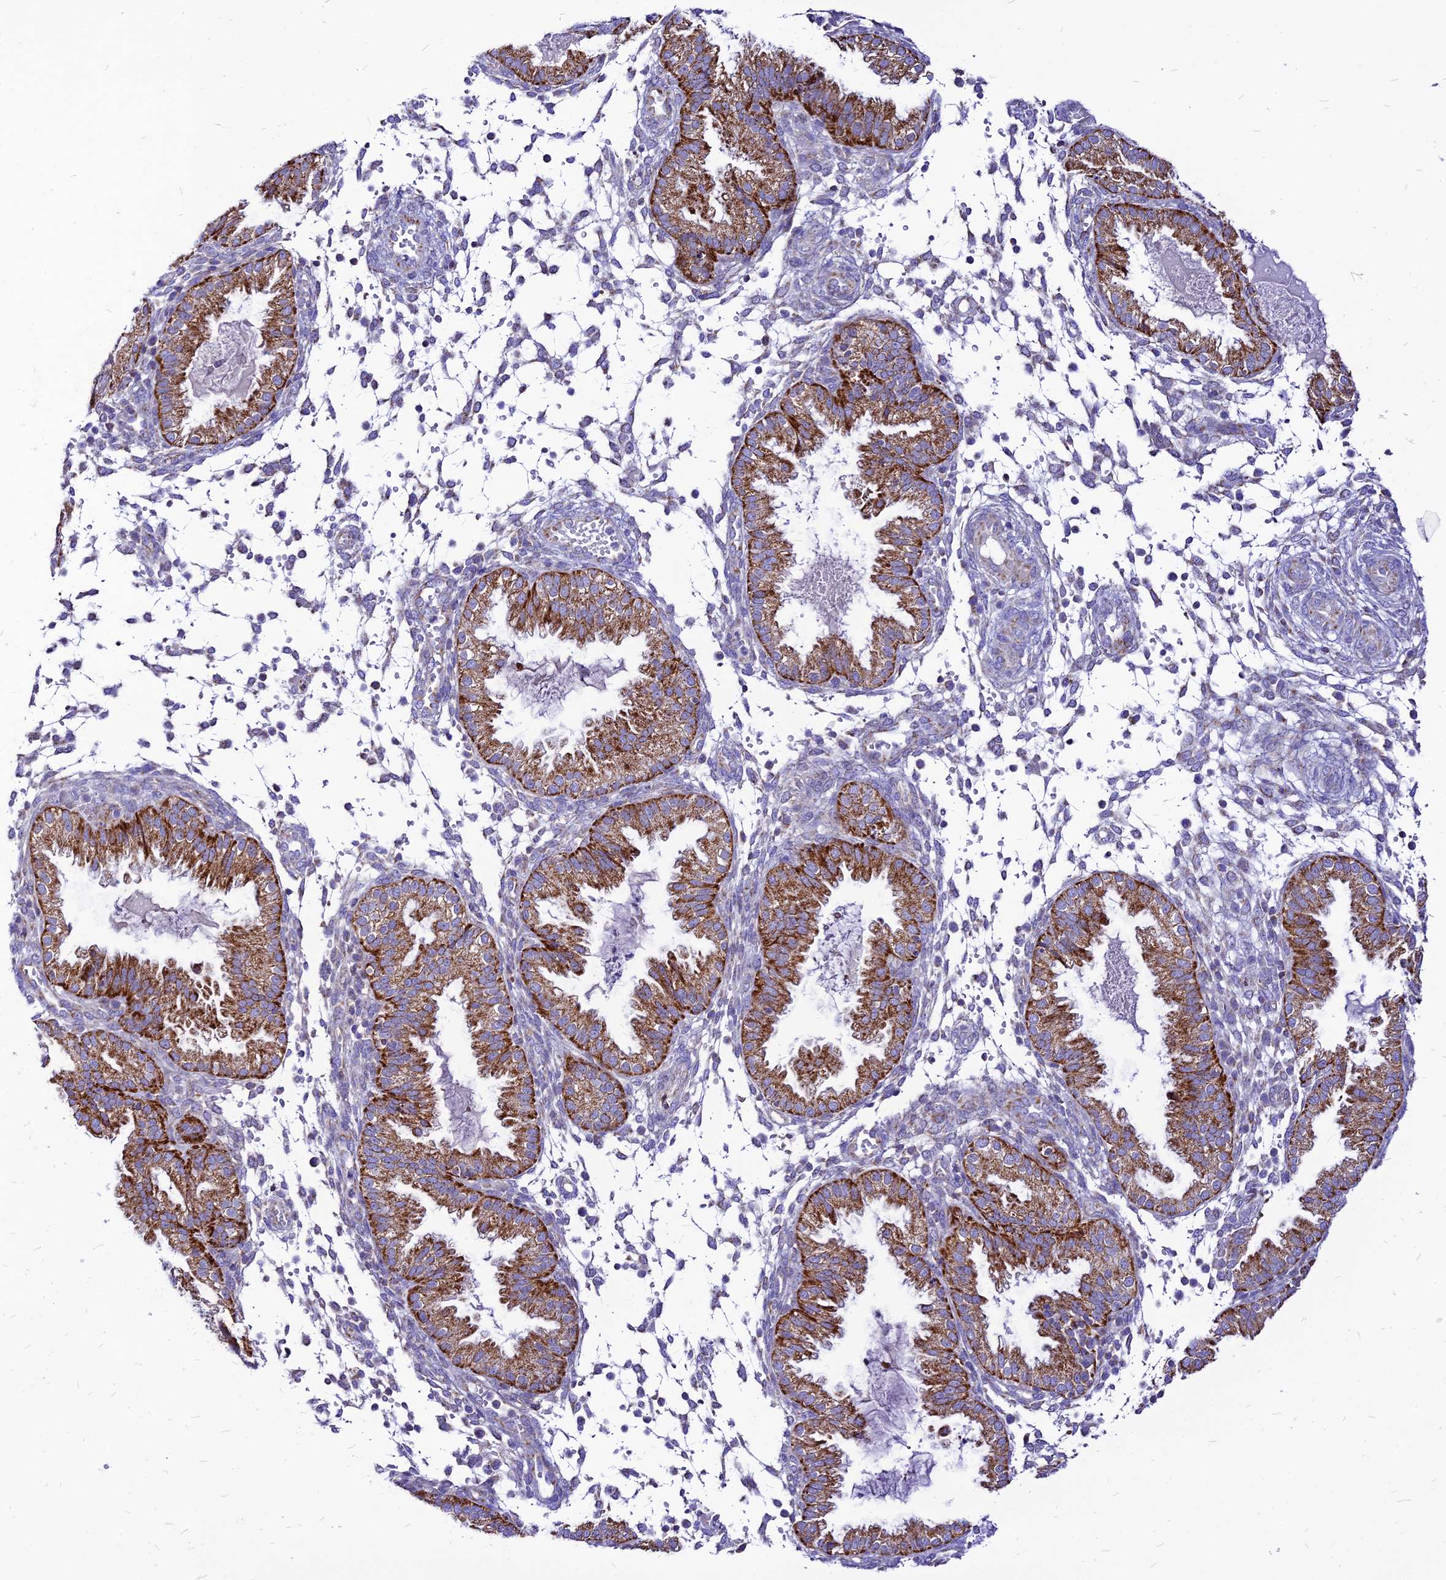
{"staining": {"intensity": "moderate", "quantity": "<25%", "location": "cytoplasmic/membranous"}, "tissue": "endometrium", "cell_type": "Cells in endometrial stroma", "image_type": "normal", "snomed": [{"axis": "morphology", "description": "Normal tissue, NOS"}, {"axis": "topography", "description": "Endometrium"}], "caption": "A brown stain shows moderate cytoplasmic/membranous positivity of a protein in cells in endometrial stroma of unremarkable human endometrium. (Stains: DAB in brown, nuclei in blue, Microscopy: brightfield microscopy at high magnification).", "gene": "ECI1", "patient": {"sex": "female", "age": 33}}